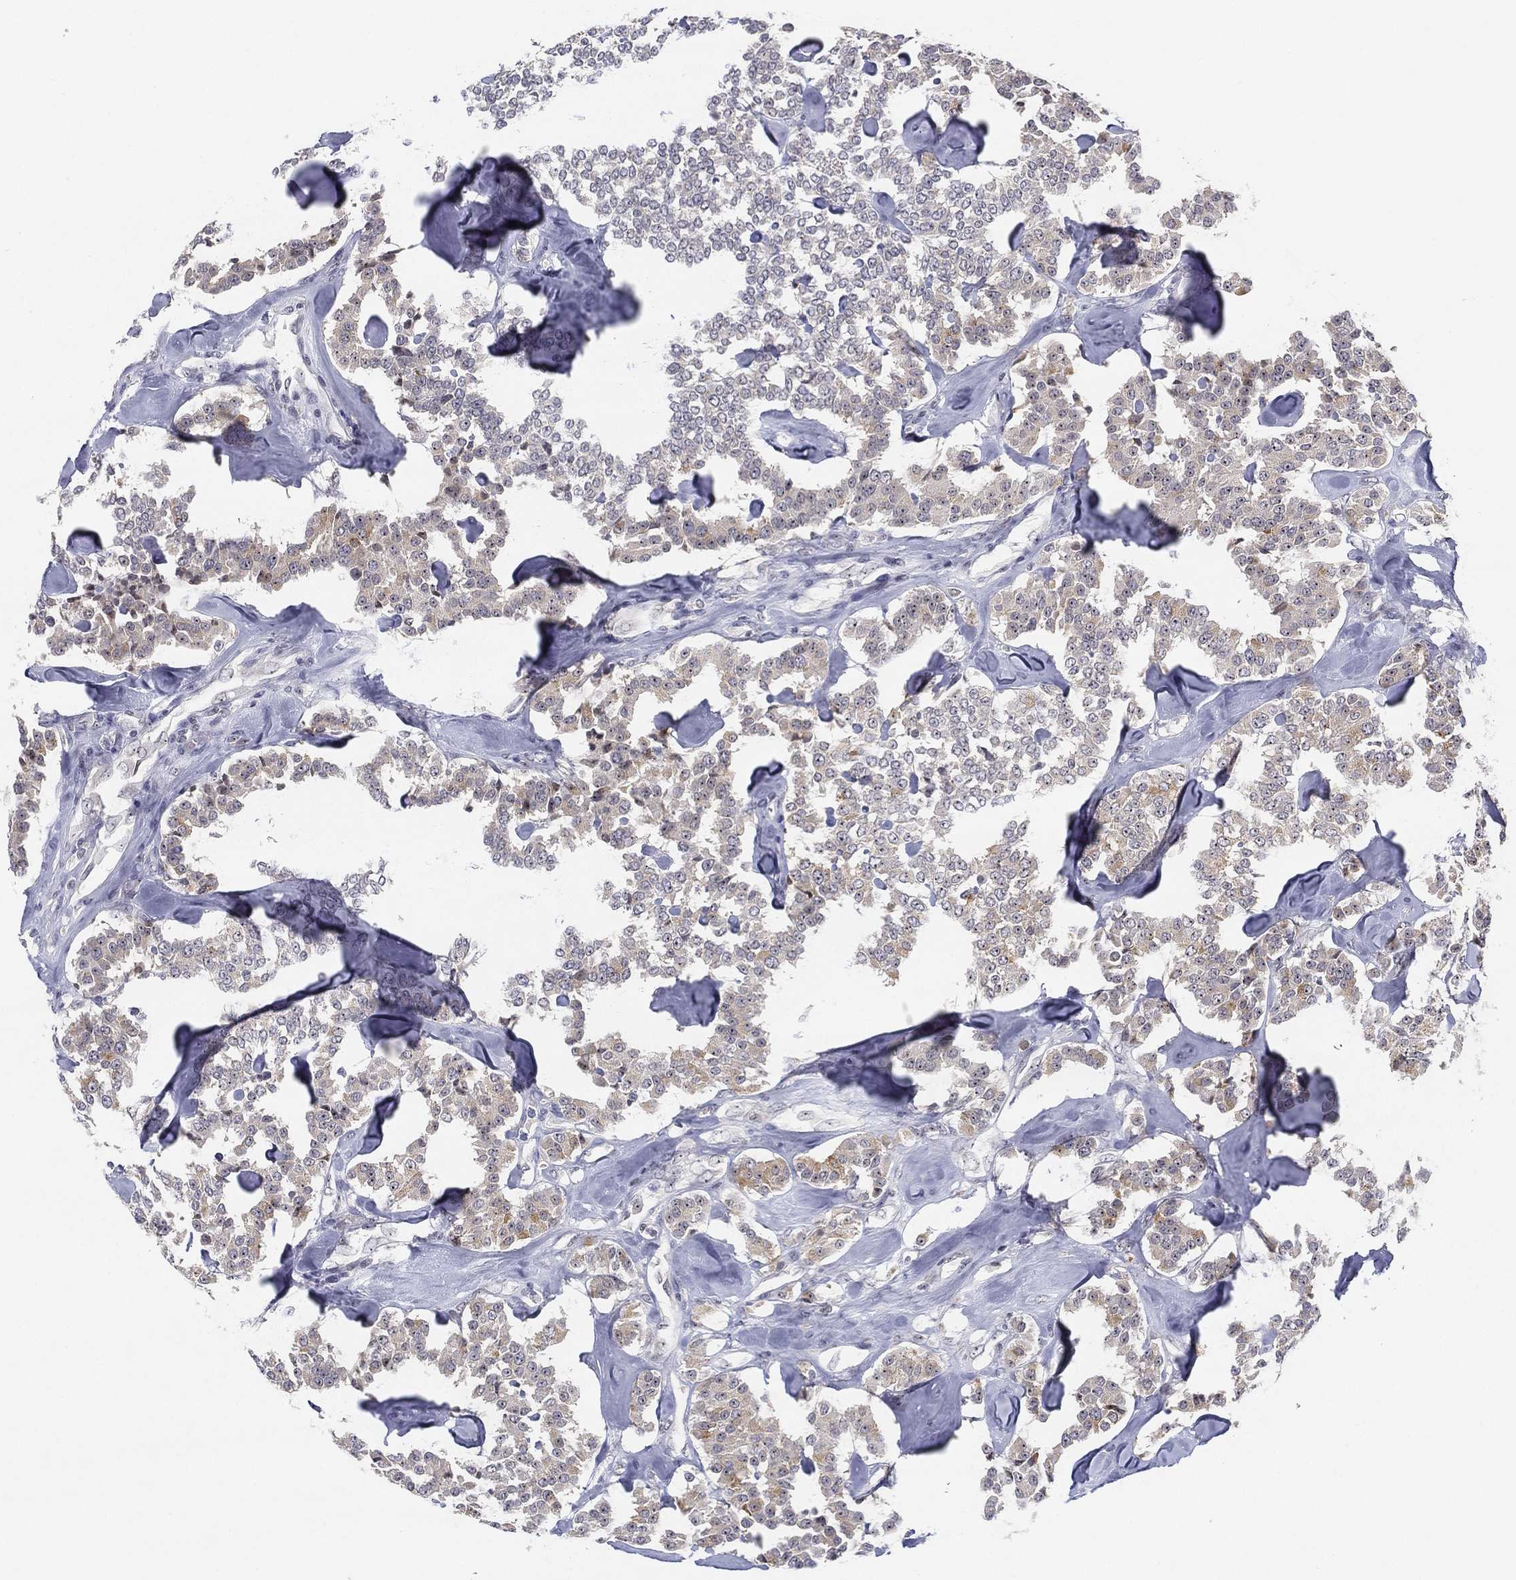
{"staining": {"intensity": "weak", "quantity": "25%-75%", "location": "cytoplasmic/membranous"}, "tissue": "carcinoid", "cell_type": "Tumor cells", "image_type": "cancer", "snomed": [{"axis": "morphology", "description": "Carcinoid, malignant, NOS"}, {"axis": "topography", "description": "Pancreas"}], "caption": "Protein expression analysis of human carcinoid reveals weak cytoplasmic/membranous staining in approximately 25%-75% of tumor cells.", "gene": "MS4A8", "patient": {"sex": "male", "age": 41}}